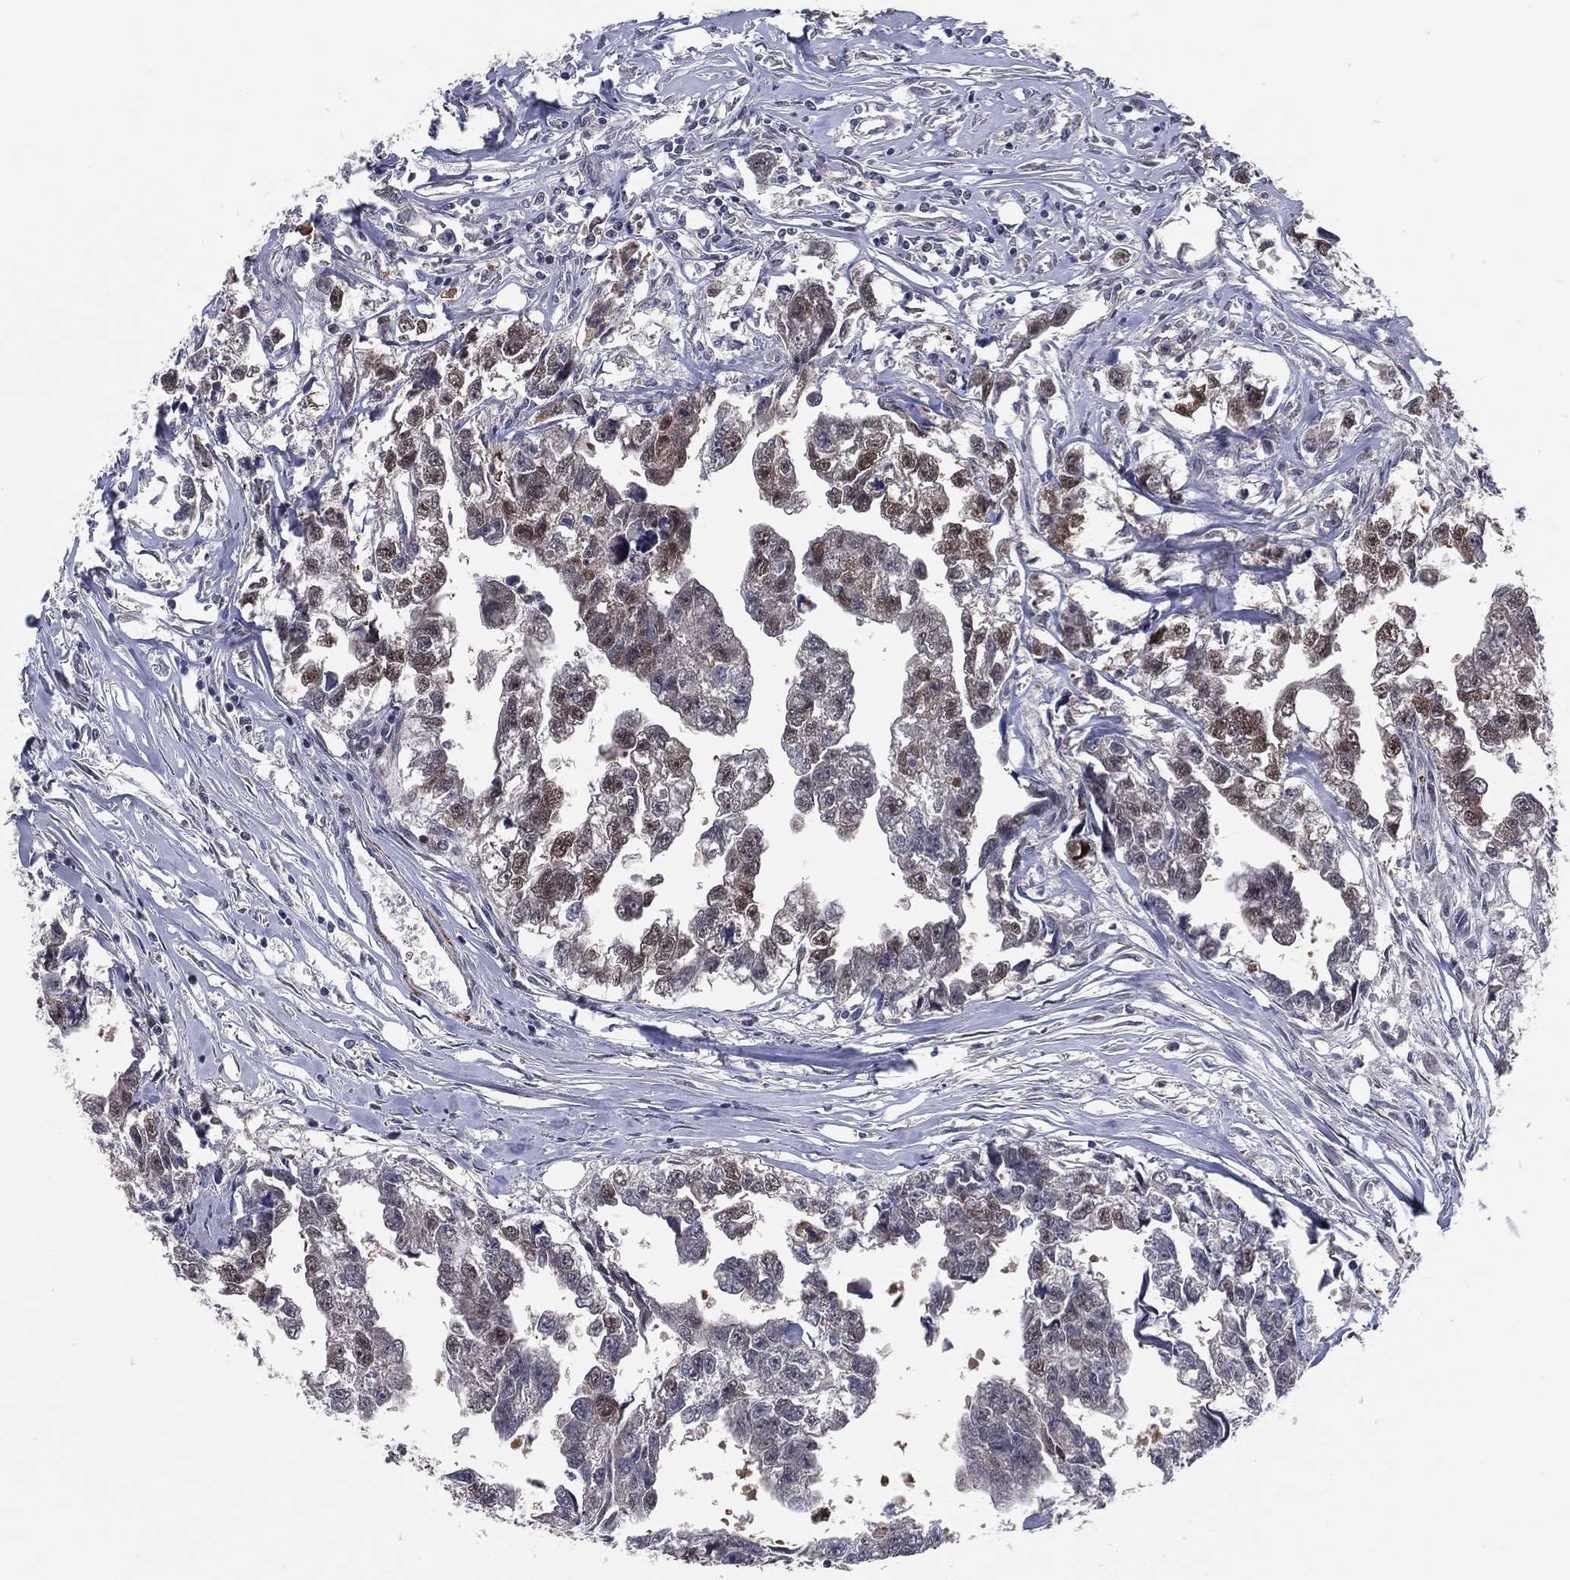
{"staining": {"intensity": "moderate", "quantity": "<25%", "location": "nuclear"}, "tissue": "testis cancer", "cell_type": "Tumor cells", "image_type": "cancer", "snomed": [{"axis": "morphology", "description": "Carcinoma, Embryonal, NOS"}, {"axis": "morphology", "description": "Teratoma, malignant, NOS"}, {"axis": "topography", "description": "Testis"}], "caption": "High-magnification brightfield microscopy of testis cancer (malignant teratoma) stained with DAB (brown) and counterstained with hematoxylin (blue). tumor cells exhibit moderate nuclear positivity is seen in approximately<25% of cells.", "gene": "SNCG", "patient": {"sex": "male", "age": 44}}